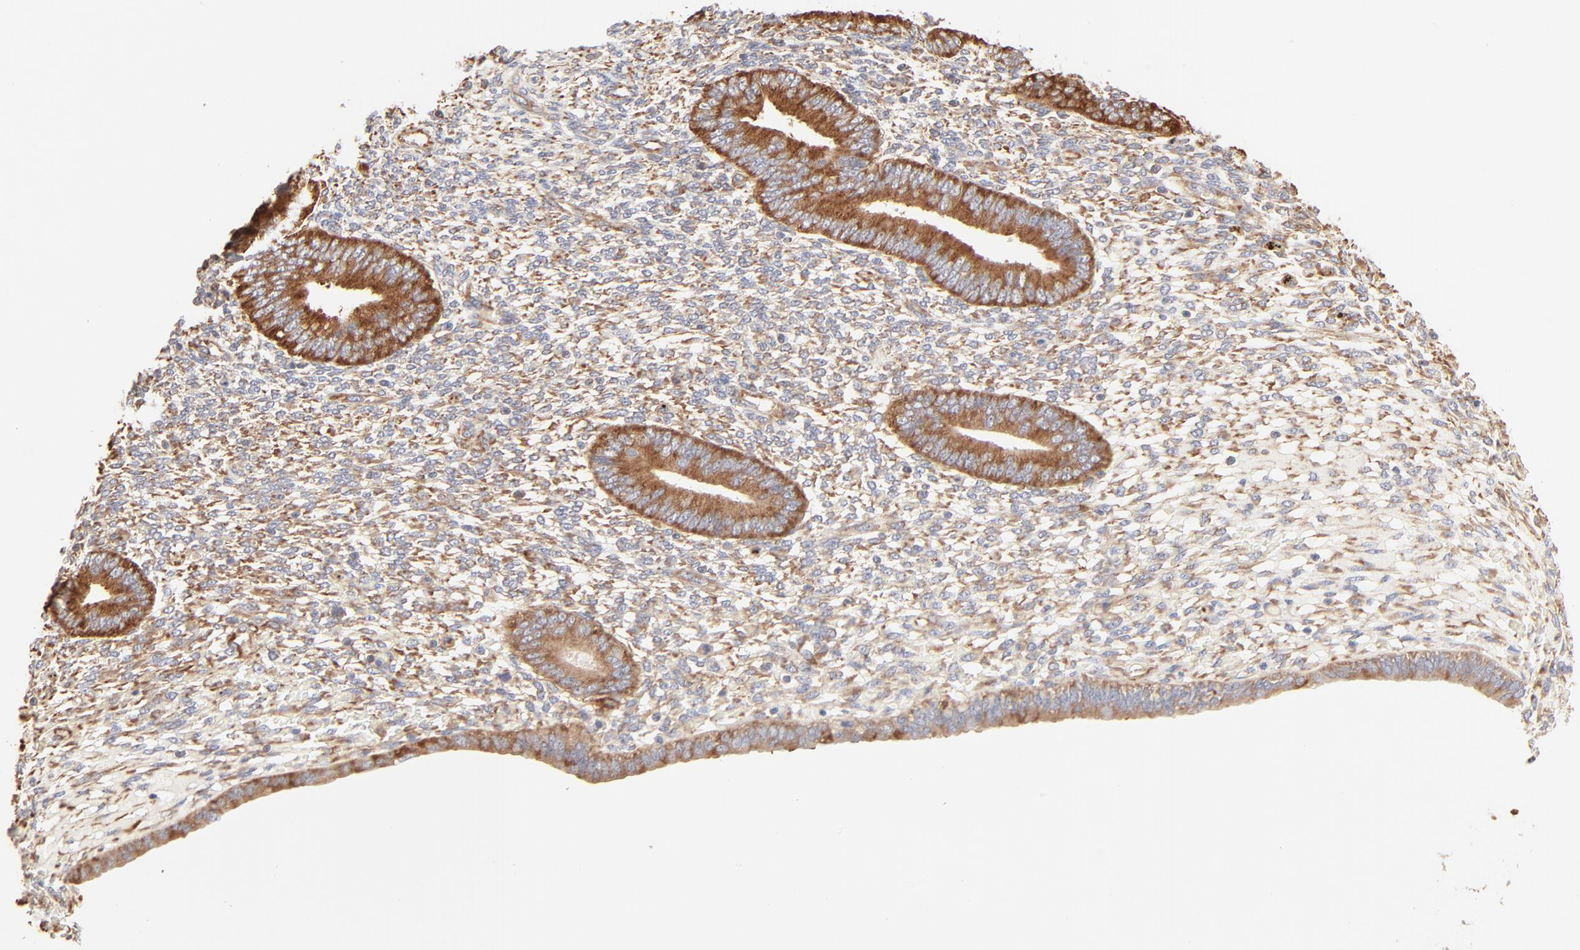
{"staining": {"intensity": "moderate", "quantity": "25%-75%", "location": "cytoplasmic/membranous"}, "tissue": "endometrium", "cell_type": "Cells in endometrial stroma", "image_type": "normal", "snomed": [{"axis": "morphology", "description": "Normal tissue, NOS"}, {"axis": "topography", "description": "Endometrium"}], "caption": "High-magnification brightfield microscopy of benign endometrium stained with DAB (brown) and counterstained with hematoxylin (blue). cells in endometrial stroma exhibit moderate cytoplasmic/membranous staining is present in approximately25%-75% of cells.", "gene": "RPS20", "patient": {"sex": "female", "age": 42}}